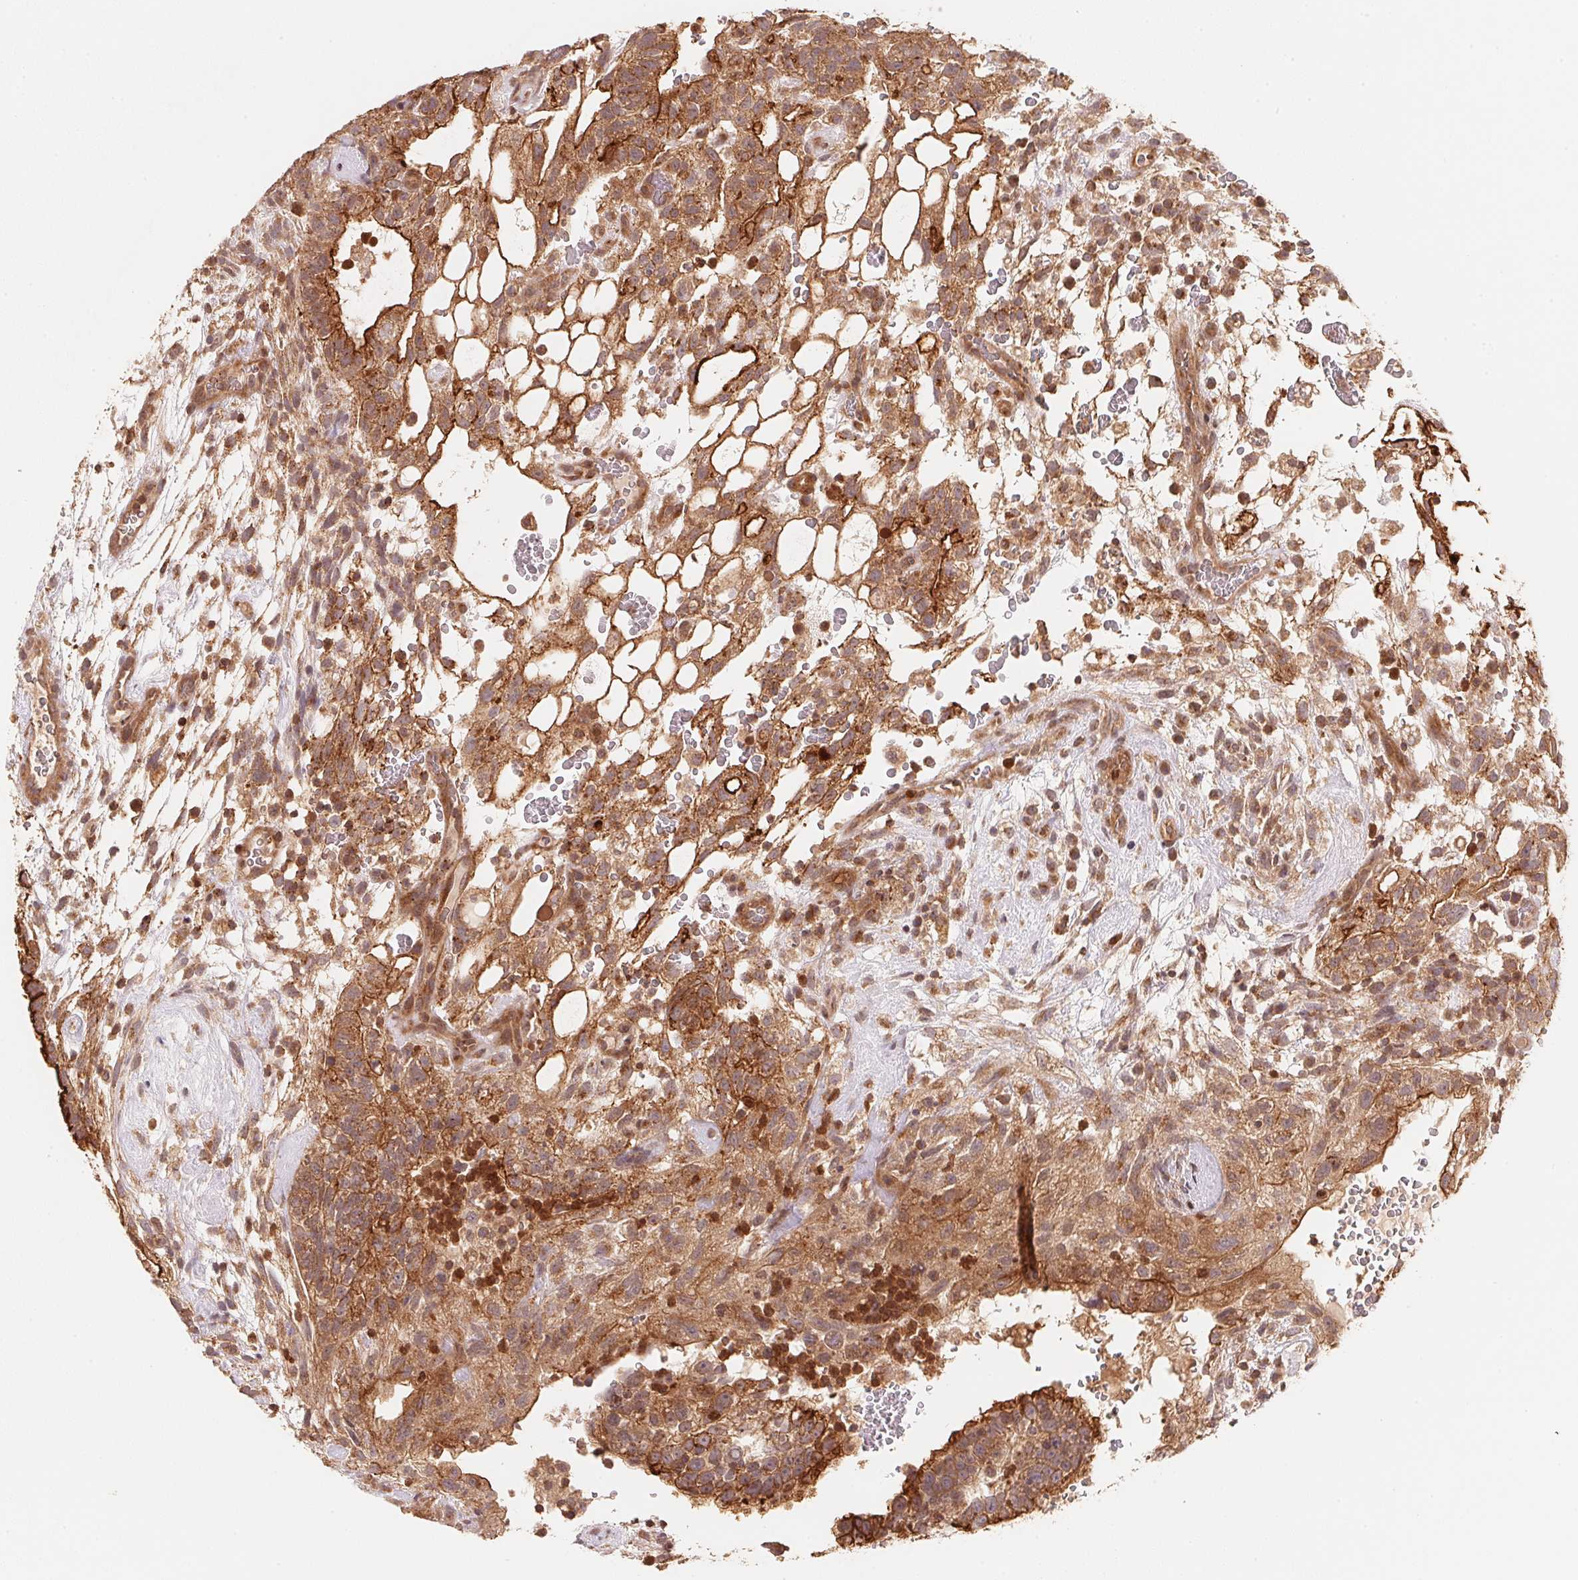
{"staining": {"intensity": "strong", "quantity": "25%-75%", "location": "cytoplasmic/membranous,nuclear"}, "tissue": "testis cancer", "cell_type": "Tumor cells", "image_type": "cancer", "snomed": [{"axis": "morphology", "description": "Normal tissue, NOS"}, {"axis": "morphology", "description": "Carcinoma, Embryonal, NOS"}, {"axis": "topography", "description": "Testis"}], "caption": "An immunohistochemistry histopathology image of neoplastic tissue is shown. Protein staining in brown labels strong cytoplasmic/membranous and nuclear positivity in testis cancer (embryonal carcinoma) within tumor cells.", "gene": "CCDC102B", "patient": {"sex": "male", "age": 32}}